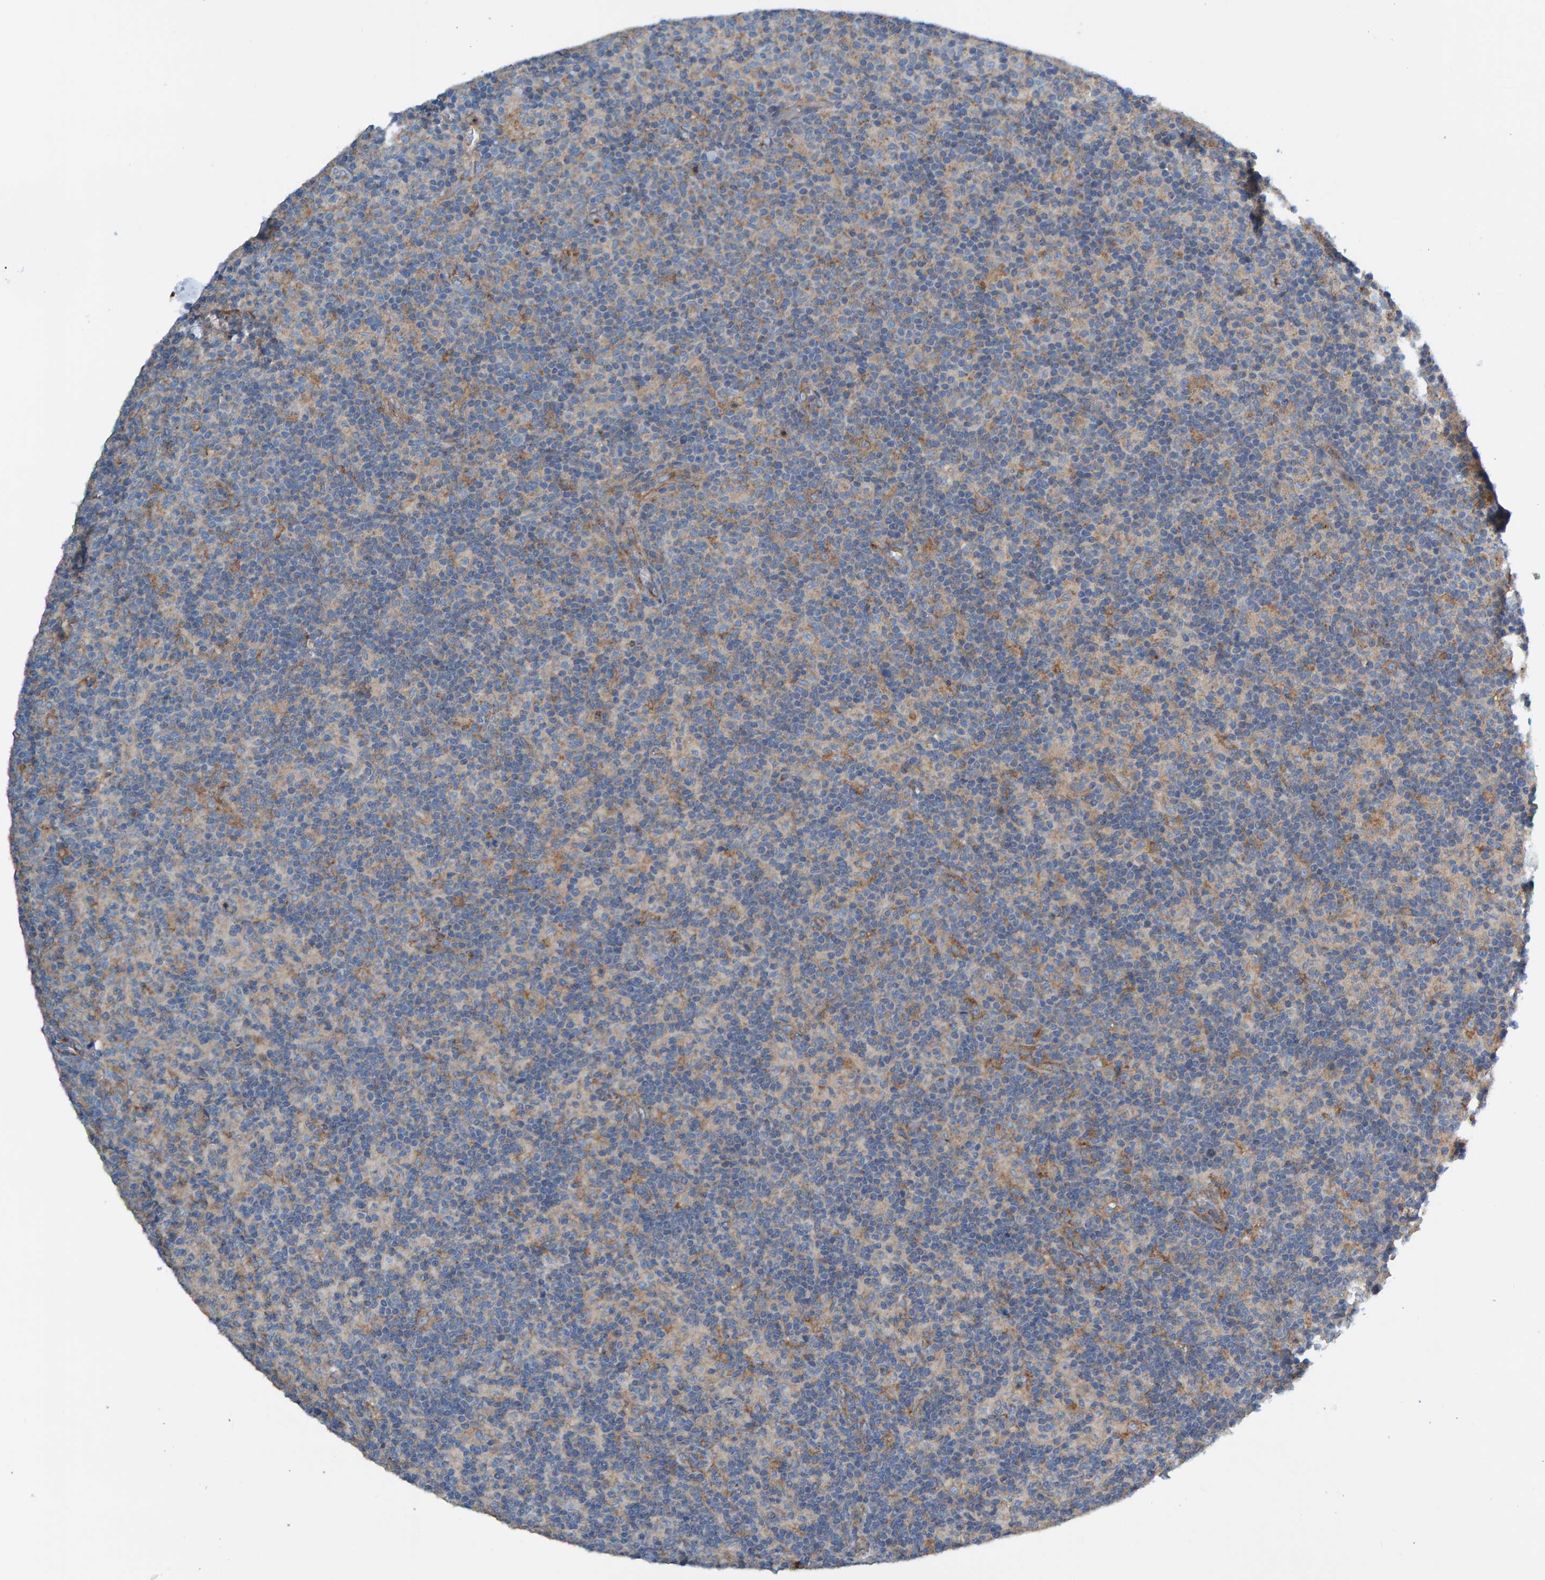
{"staining": {"intensity": "moderate", "quantity": ">75%", "location": "cytoplasmic/membranous"}, "tissue": "lymph node", "cell_type": "Germinal center cells", "image_type": "normal", "snomed": [{"axis": "morphology", "description": "Normal tissue, NOS"}, {"axis": "morphology", "description": "Inflammation, NOS"}, {"axis": "topography", "description": "Lymph node"}], "caption": "Moderate cytoplasmic/membranous staining for a protein is seen in approximately >75% of germinal center cells of unremarkable lymph node using immunohistochemistry (IHC).", "gene": "MKLN1", "patient": {"sex": "male", "age": 55}}